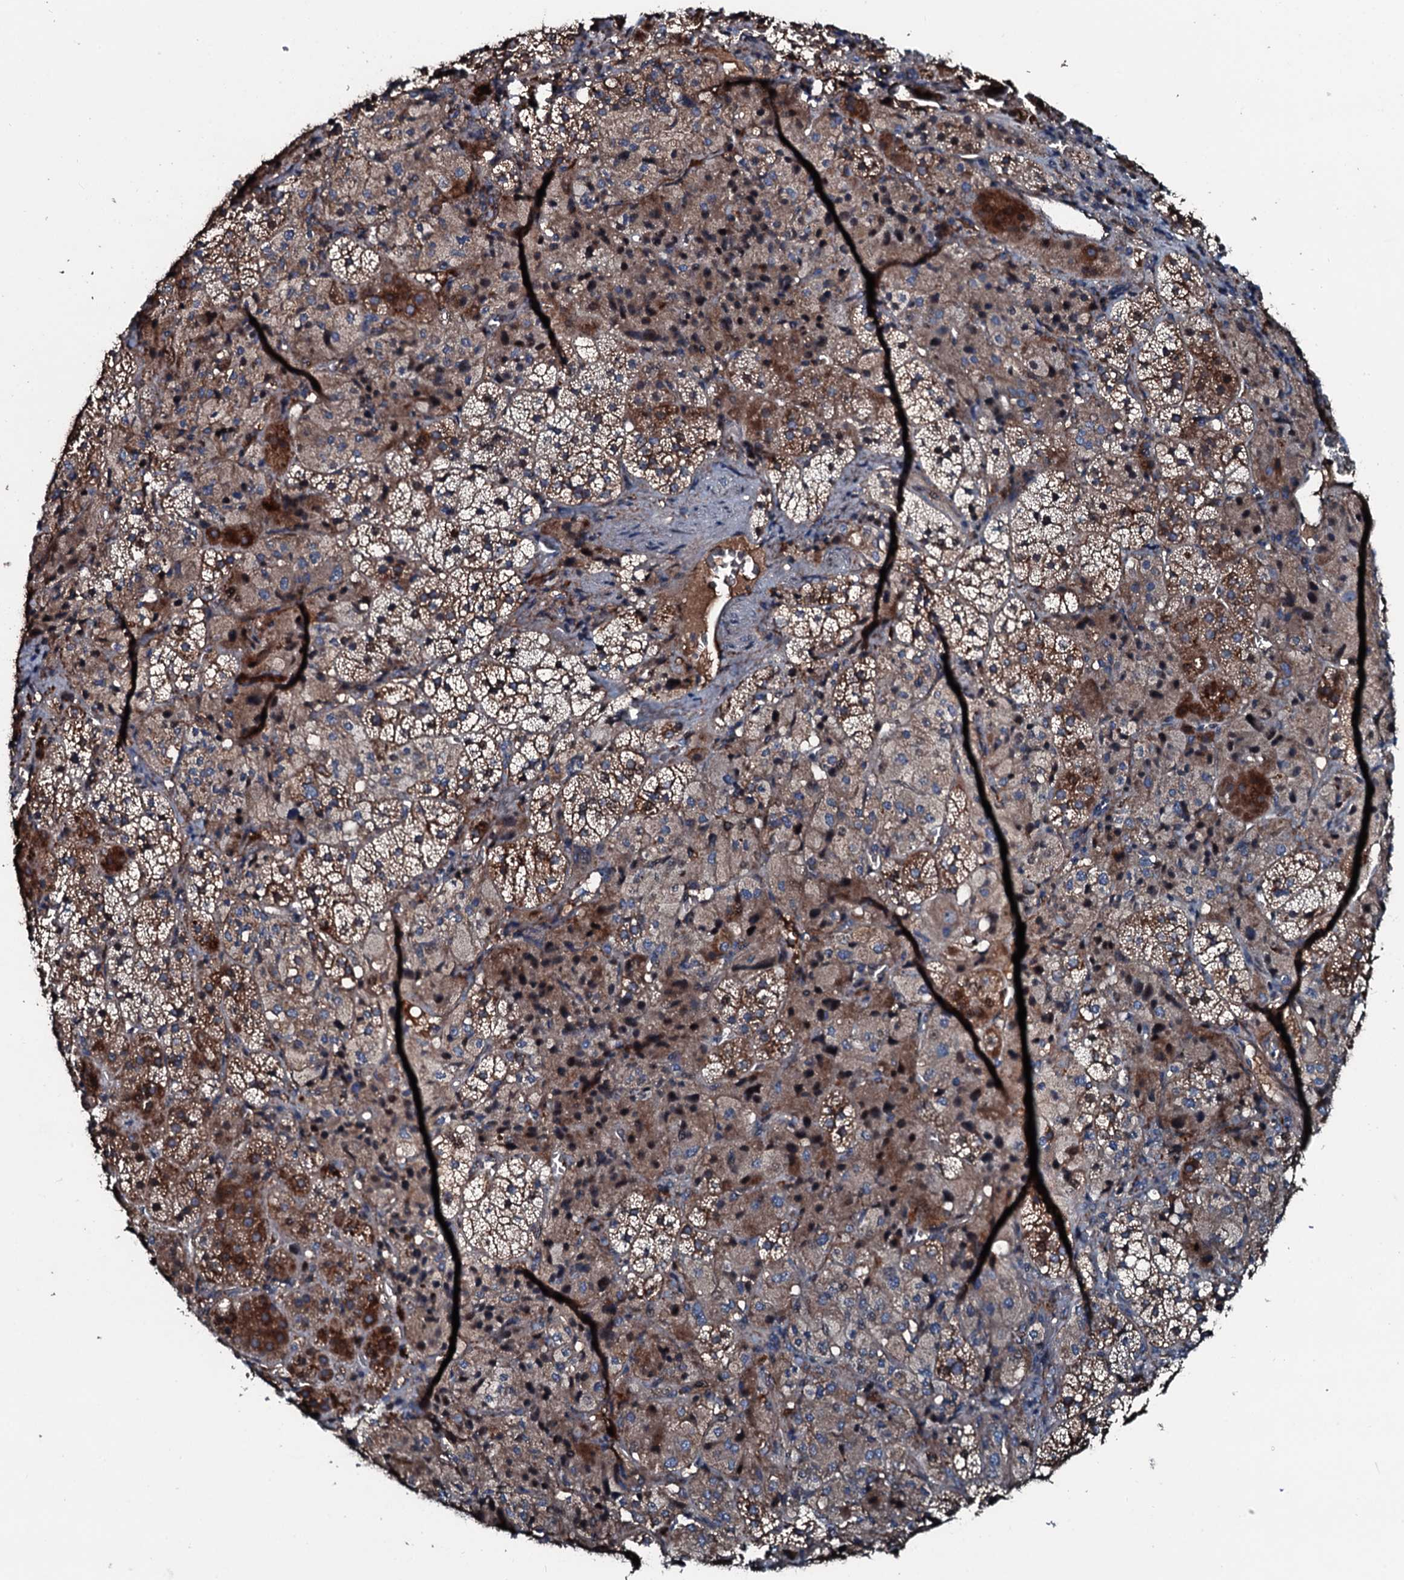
{"staining": {"intensity": "moderate", "quantity": "25%-75%", "location": "cytoplasmic/membranous"}, "tissue": "adrenal gland", "cell_type": "Glandular cells", "image_type": "normal", "snomed": [{"axis": "morphology", "description": "Normal tissue, NOS"}, {"axis": "topography", "description": "Adrenal gland"}], "caption": "This histopathology image shows IHC staining of benign adrenal gland, with medium moderate cytoplasmic/membranous staining in about 25%-75% of glandular cells.", "gene": "AARS1", "patient": {"sex": "female", "age": 44}}